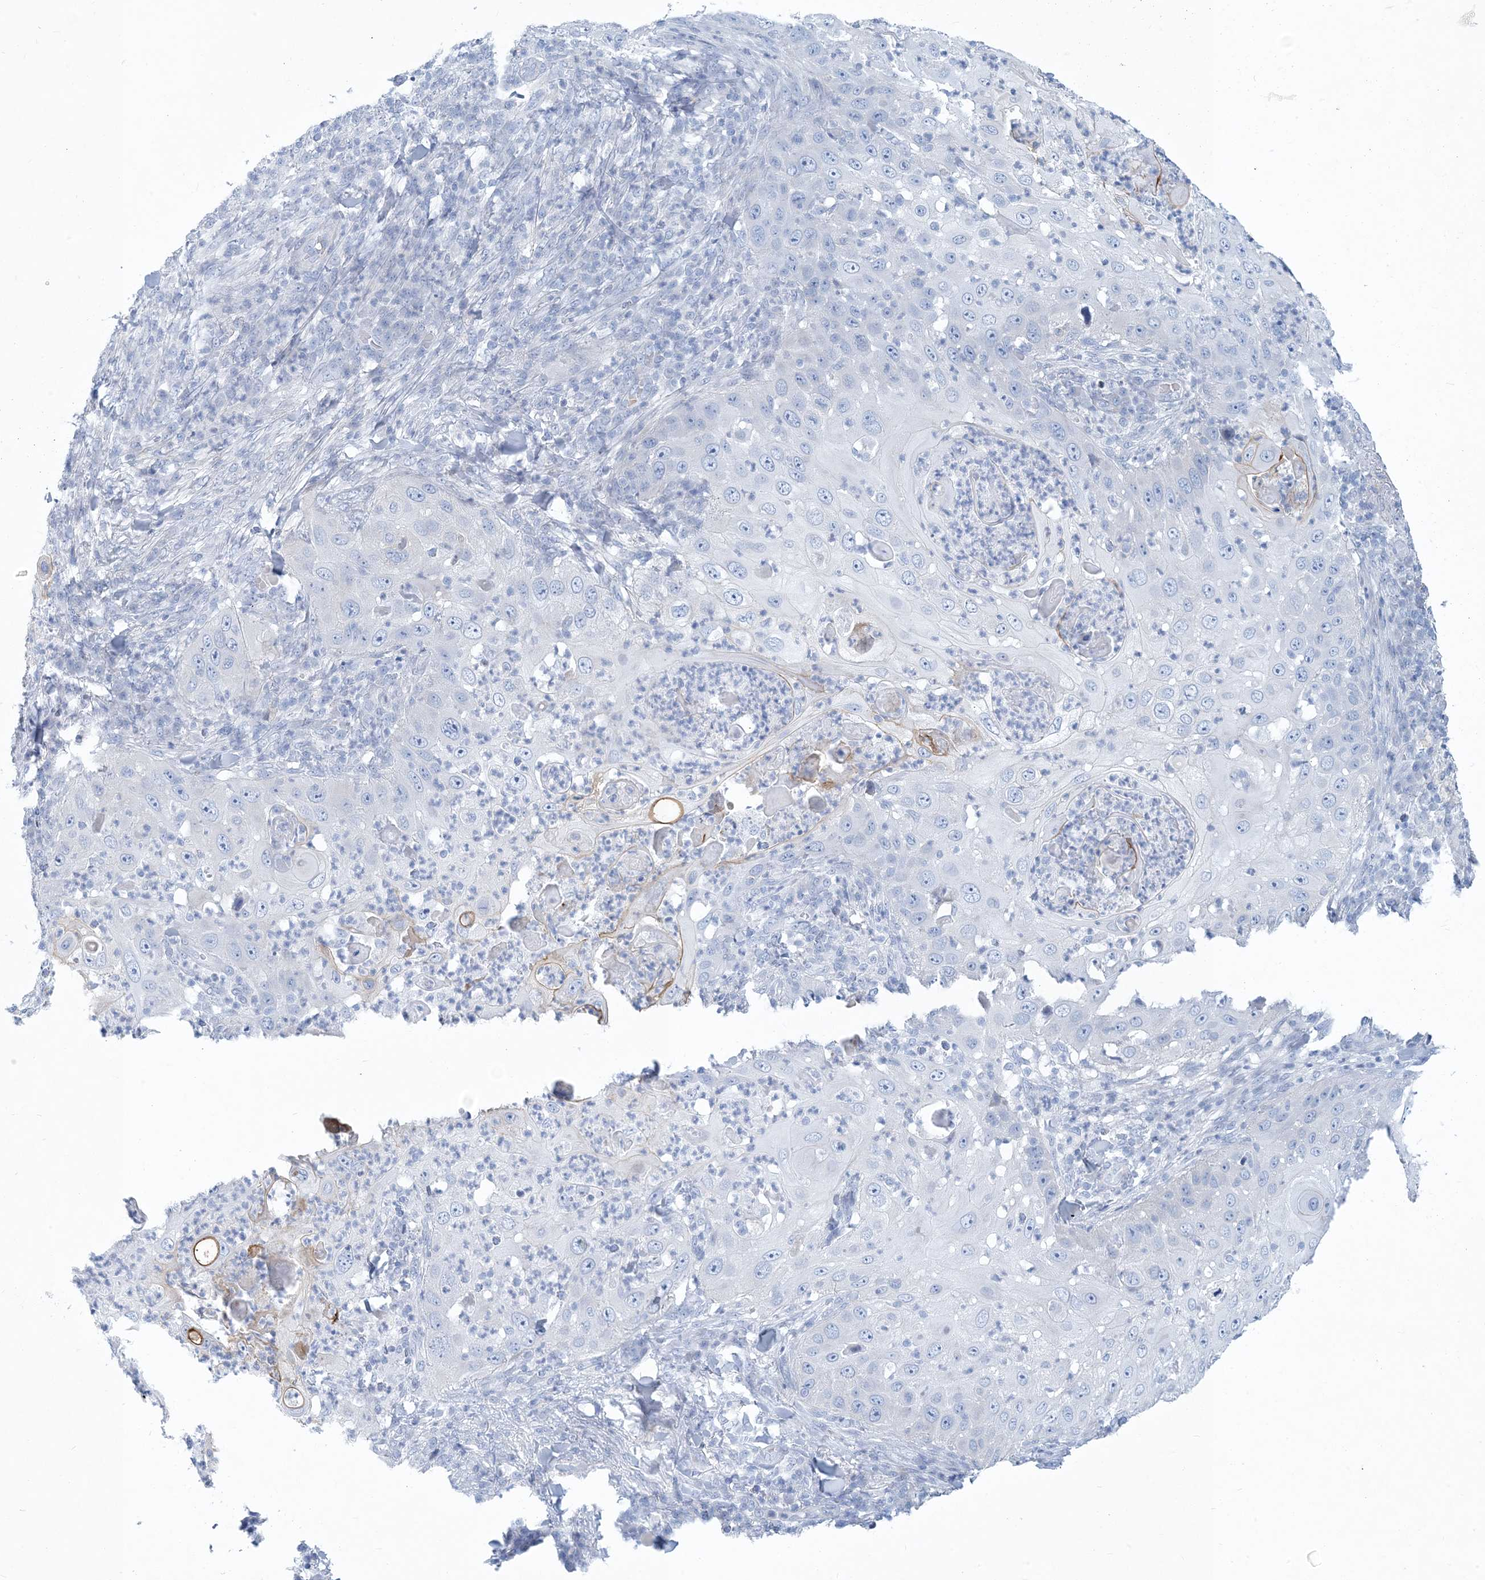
{"staining": {"intensity": "negative", "quantity": "none", "location": "none"}, "tissue": "skin cancer", "cell_type": "Tumor cells", "image_type": "cancer", "snomed": [{"axis": "morphology", "description": "Squamous cell carcinoma, NOS"}, {"axis": "topography", "description": "Skin"}], "caption": "Skin cancer (squamous cell carcinoma) stained for a protein using immunohistochemistry (IHC) displays no expression tumor cells.", "gene": "MOXD1", "patient": {"sex": "female", "age": 44}}